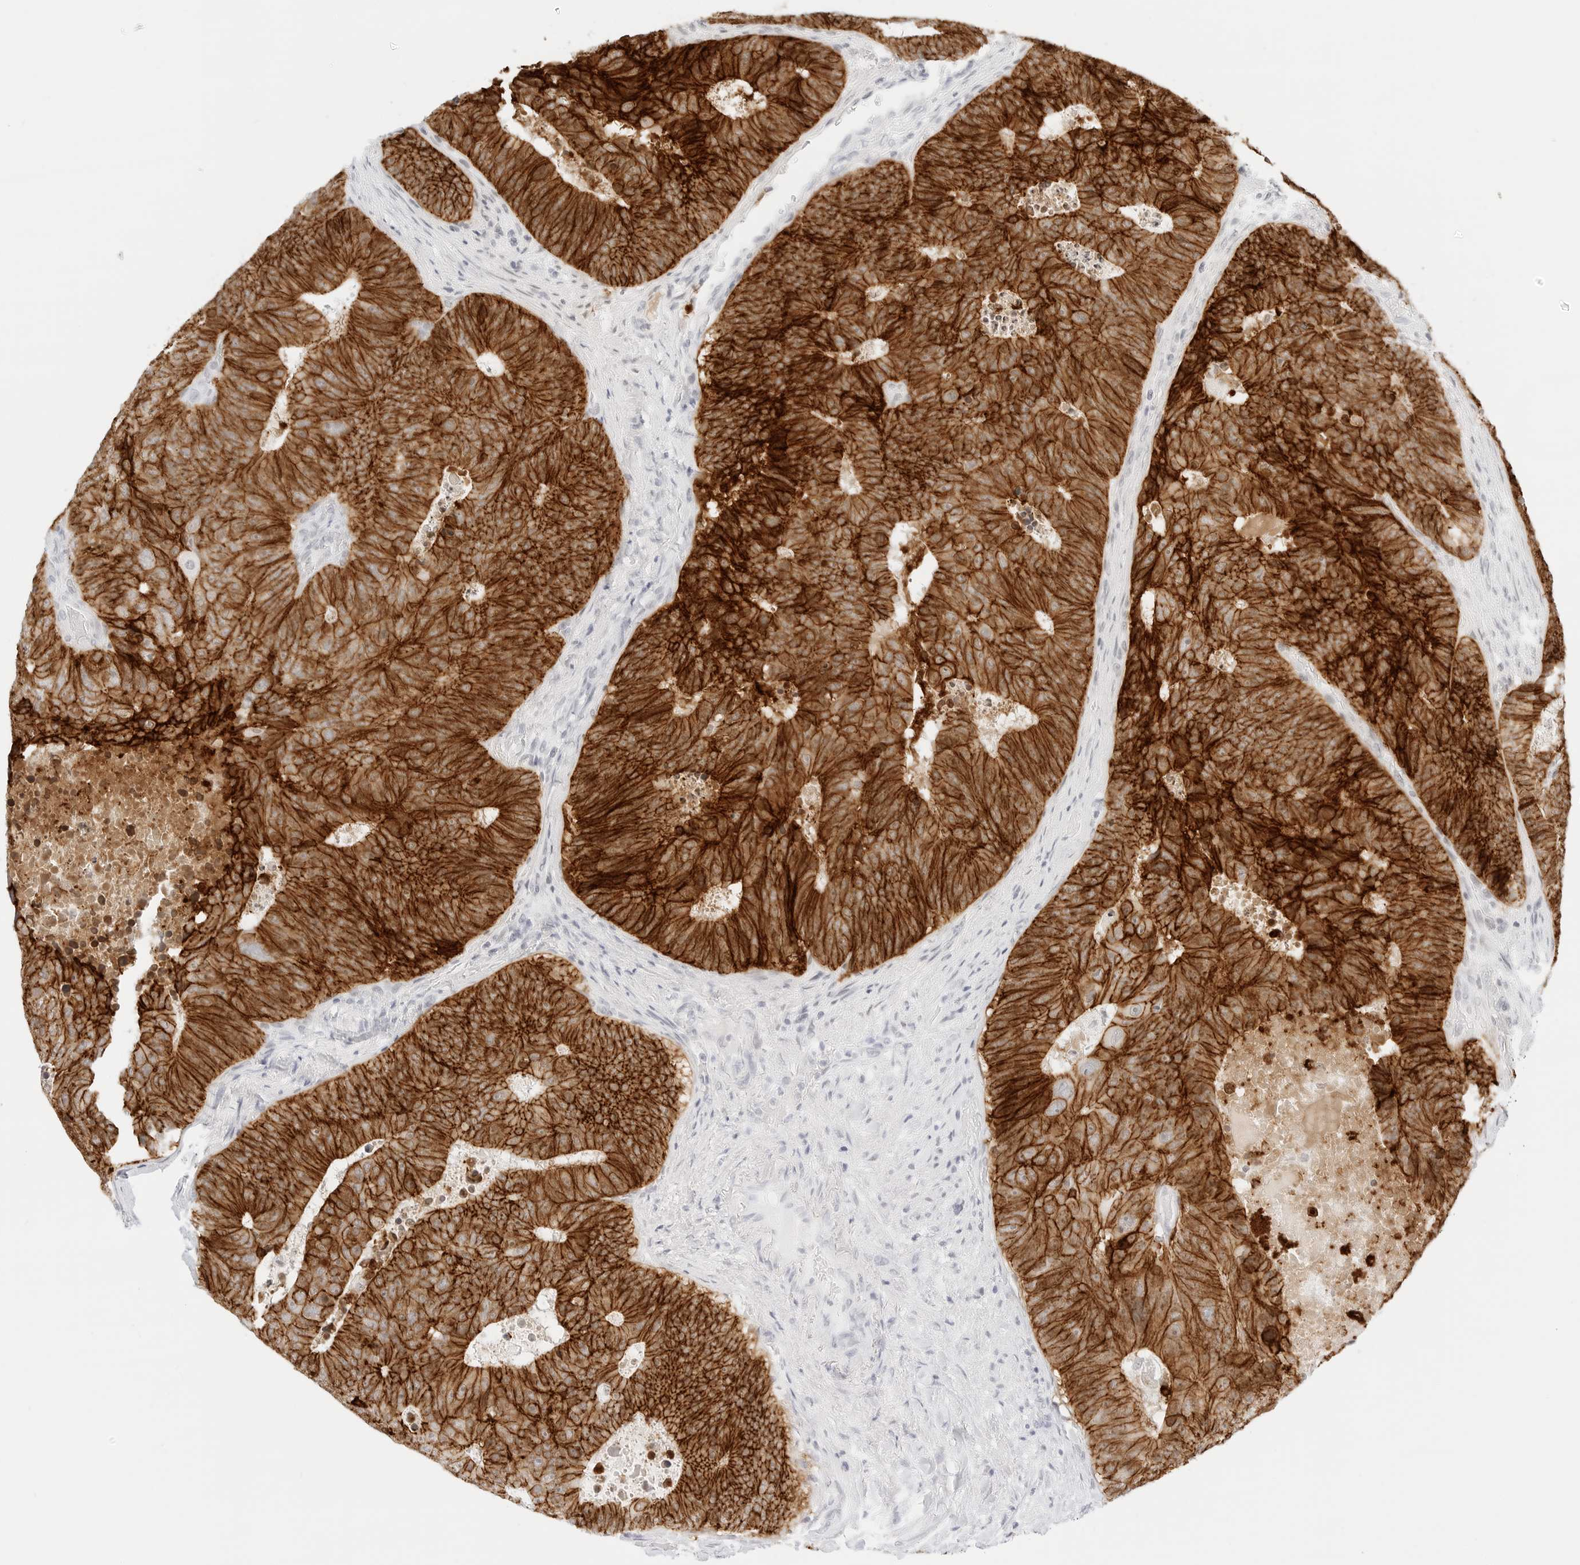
{"staining": {"intensity": "strong", "quantity": ">75%", "location": "cytoplasmic/membranous"}, "tissue": "colorectal cancer", "cell_type": "Tumor cells", "image_type": "cancer", "snomed": [{"axis": "morphology", "description": "Adenocarcinoma, NOS"}, {"axis": "topography", "description": "Colon"}], "caption": "Protein expression analysis of adenocarcinoma (colorectal) reveals strong cytoplasmic/membranous positivity in approximately >75% of tumor cells.", "gene": "CDH1", "patient": {"sex": "male", "age": 87}}